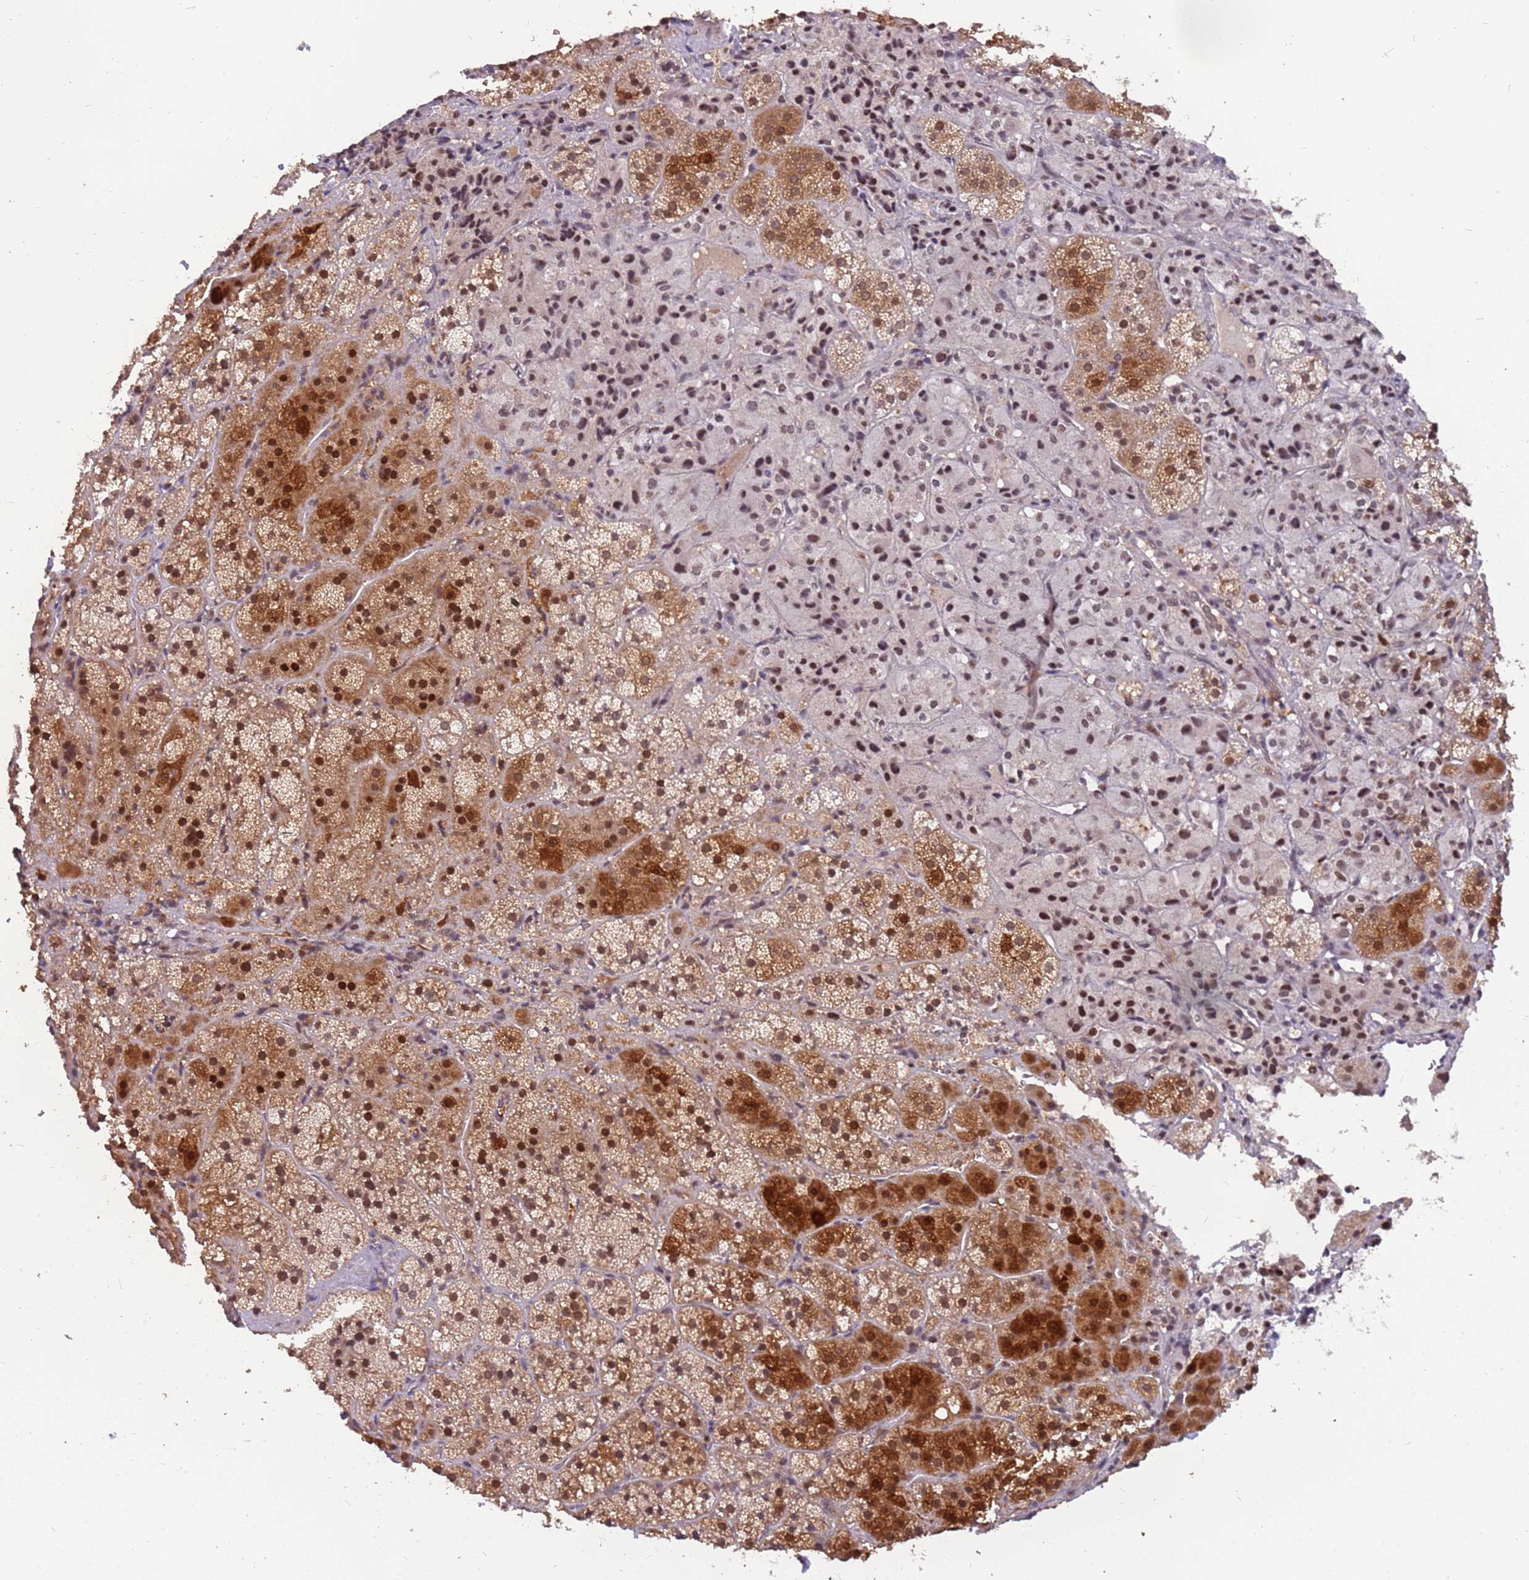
{"staining": {"intensity": "strong", "quantity": ">75%", "location": "cytoplasmic/membranous,nuclear"}, "tissue": "adrenal gland", "cell_type": "Glandular cells", "image_type": "normal", "snomed": [{"axis": "morphology", "description": "Normal tissue, NOS"}, {"axis": "topography", "description": "Adrenal gland"}], "caption": "Immunohistochemistry (DAB) staining of benign human adrenal gland shows strong cytoplasmic/membranous,nuclear protein expression in about >75% of glandular cells.", "gene": "GBP2", "patient": {"sex": "female", "age": 44}}